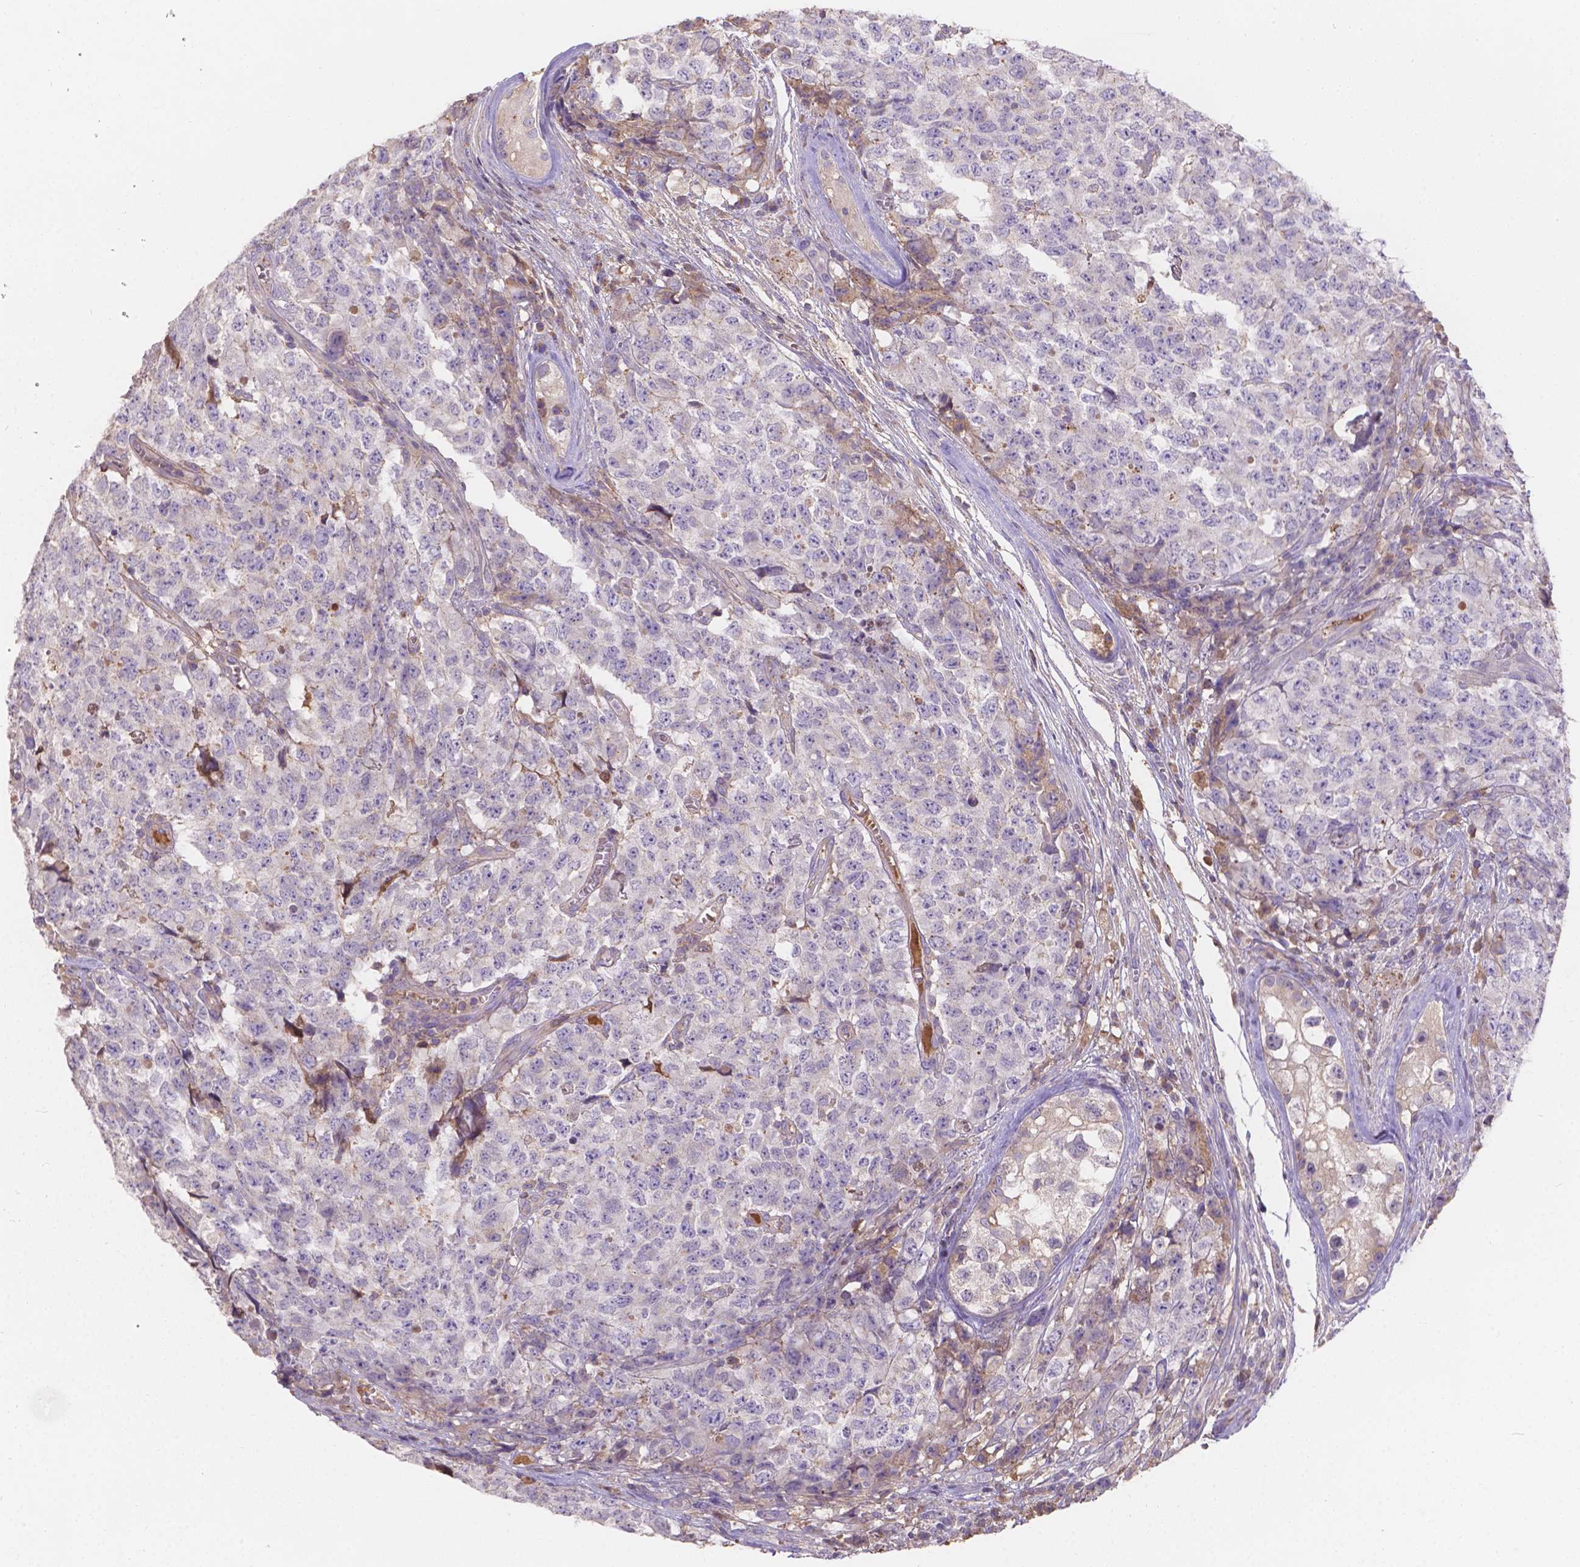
{"staining": {"intensity": "weak", "quantity": "<25%", "location": "cytoplasmic/membranous"}, "tissue": "testis cancer", "cell_type": "Tumor cells", "image_type": "cancer", "snomed": [{"axis": "morphology", "description": "Carcinoma, Embryonal, NOS"}, {"axis": "topography", "description": "Testis"}], "caption": "The image displays no staining of tumor cells in testis cancer. (Immunohistochemistry (ihc), brightfield microscopy, high magnification).", "gene": "CDK10", "patient": {"sex": "male", "age": 23}}